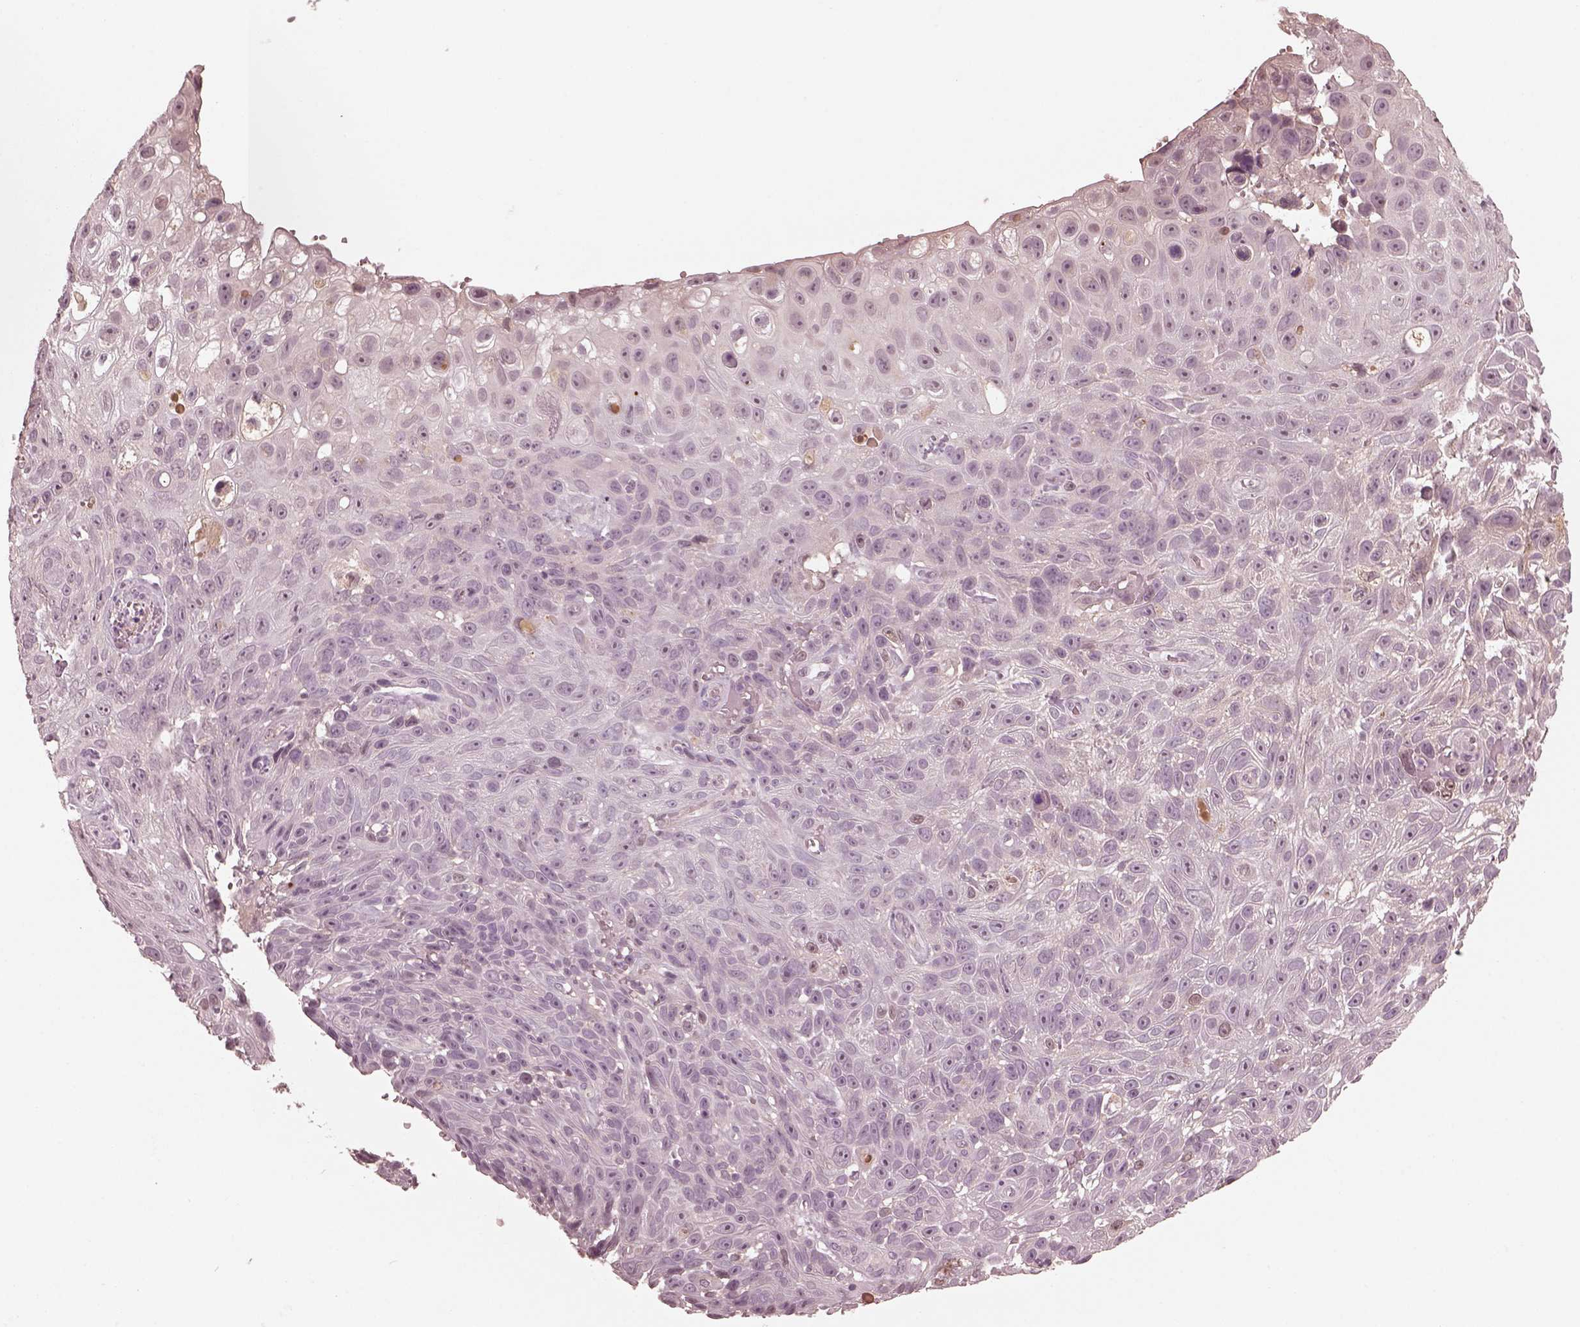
{"staining": {"intensity": "negative", "quantity": "none", "location": "none"}, "tissue": "skin cancer", "cell_type": "Tumor cells", "image_type": "cancer", "snomed": [{"axis": "morphology", "description": "Squamous cell carcinoma, NOS"}, {"axis": "topography", "description": "Skin"}], "caption": "The immunohistochemistry photomicrograph has no significant expression in tumor cells of skin squamous cell carcinoma tissue.", "gene": "VWA5B1", "patient": {"sex": "male", "age": 82}}